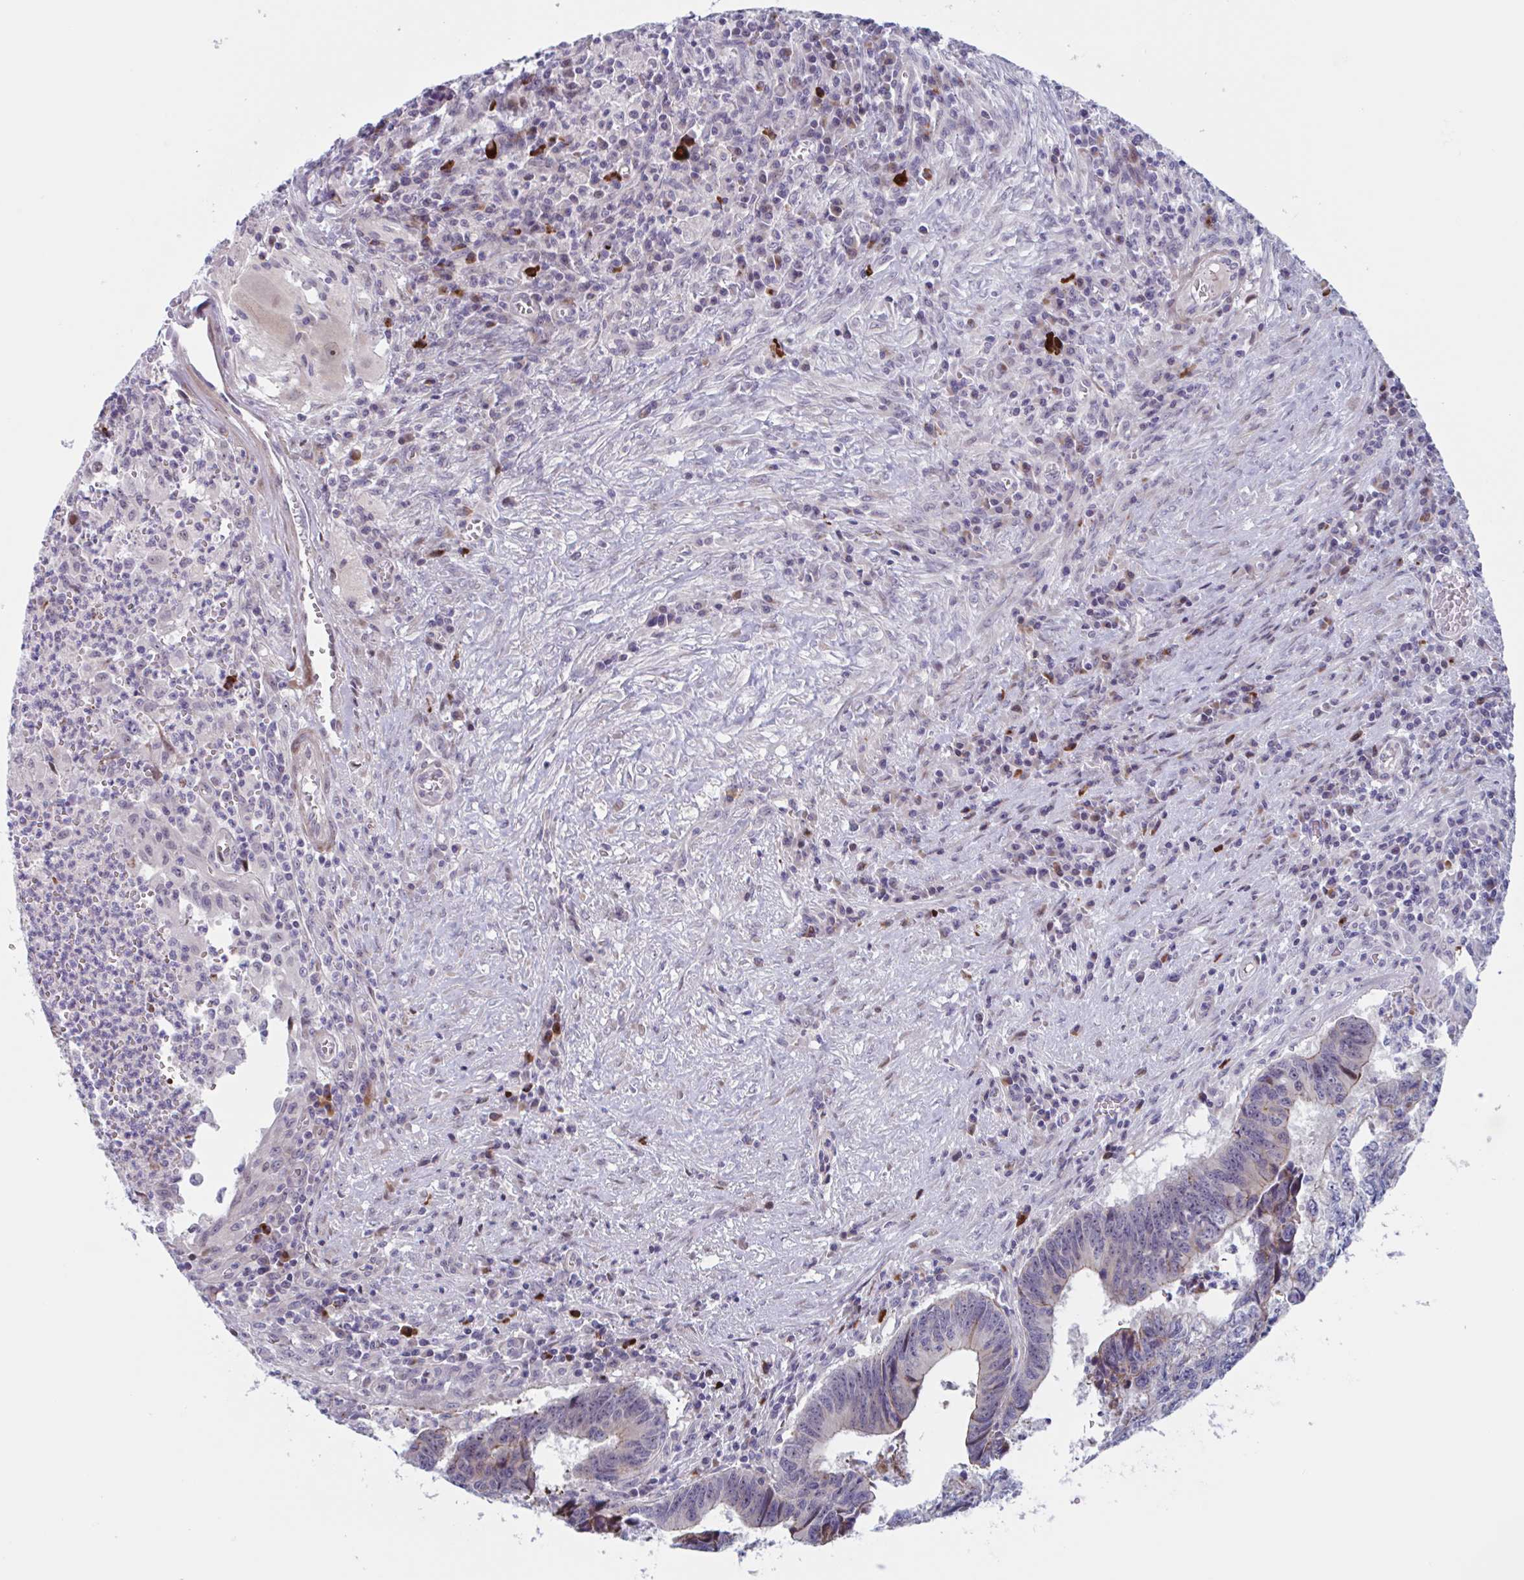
{"staining": {"intensity": "weak", "quantity": "<25%", "location": "cytoplasmic/membranous"}, "tissue": "colorectal cancer", "cell_type": "Tumor cells", "image_type": "cancer", "snomed": [{"axis": "morphology", "description": "Adenocarcinoma, NOS"}, {"axis": "topography", "description": "Colon"}], "caption": "High magnification brightfield microscopy of colorectal cancer (adenocarcinoma) stained with DAB (brown) and counterstained with hematoxylin (blue): tumor cells show no significant positivity.", "gene": "DUXA", "patient": {"sex": "male", "age": 86}}